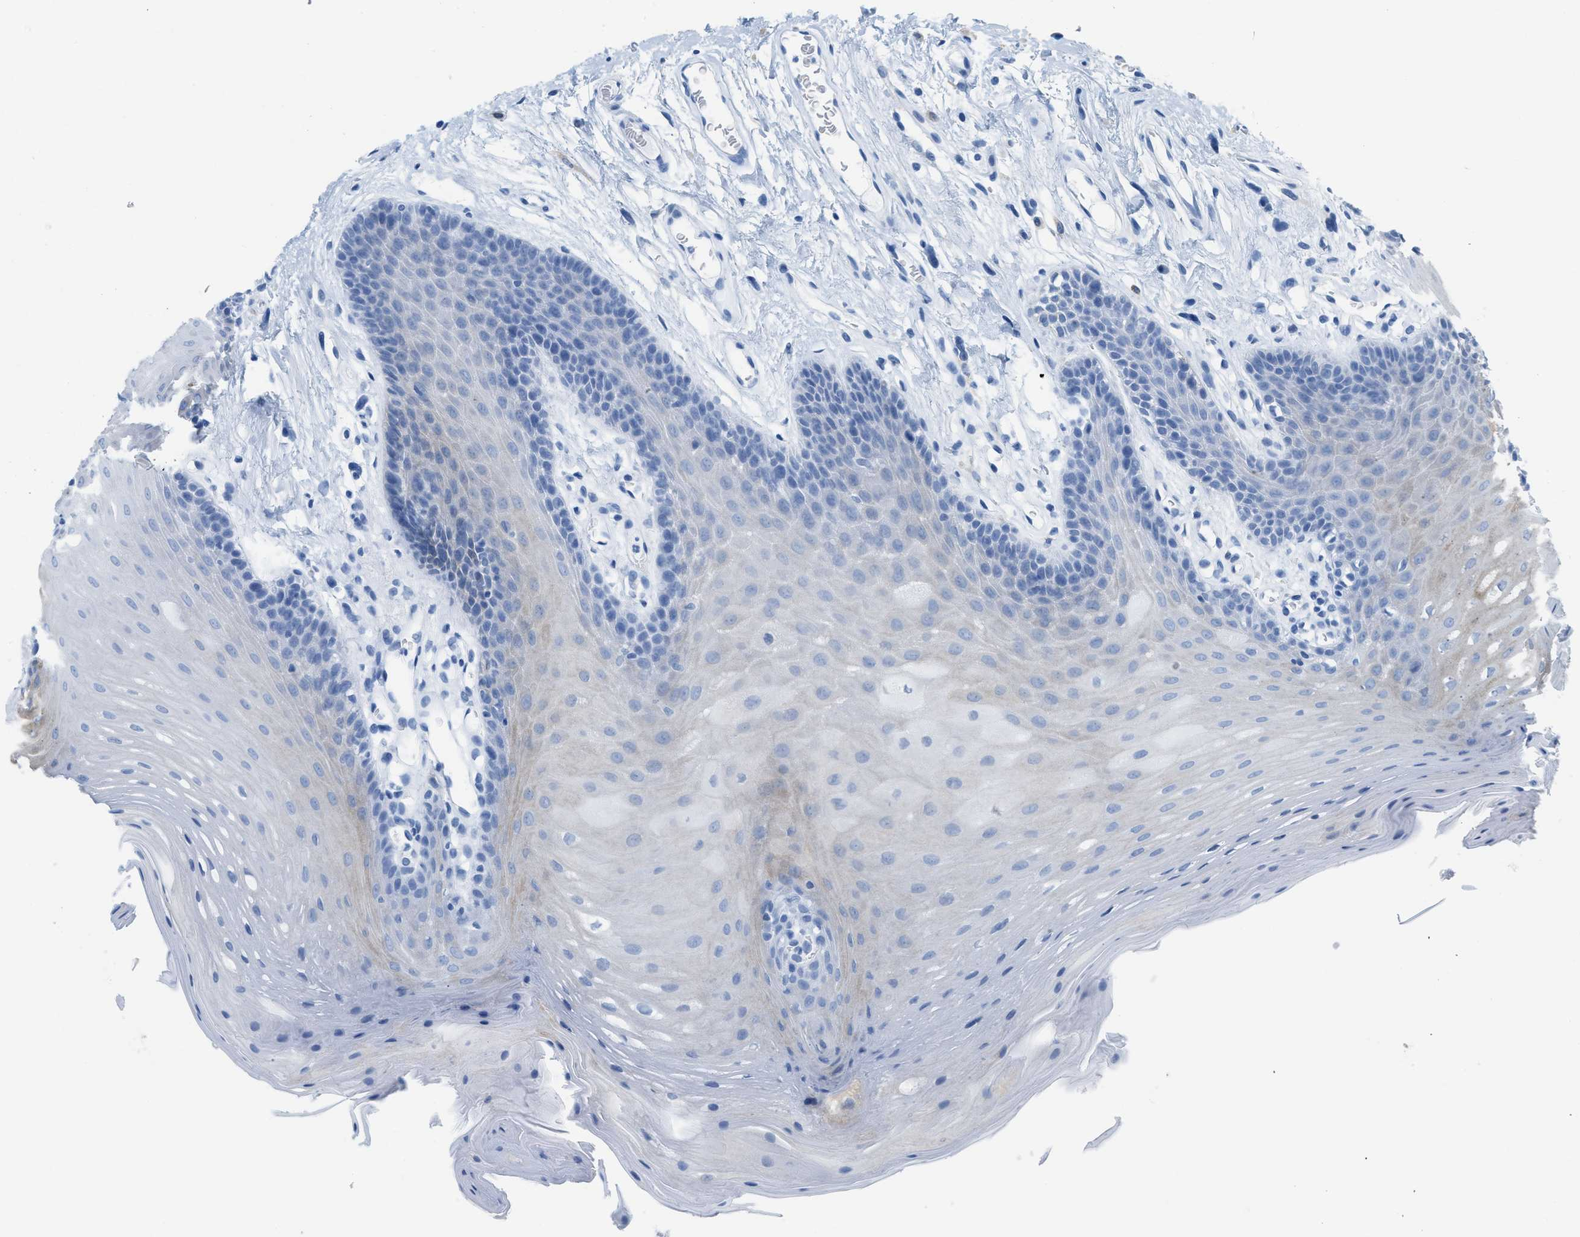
{"staining": {"intensity": "weak", "quantity": "<25%", "location": "cytoplasmic/membranous"}, "tissue": "oral mucosa", "cell_type": "Squamous epithelial cells", "image_type": "normal", "snomed": [{"axis": "morphology", "description": "Normal tissue, NOS"}, {"axis": "morphology", "description": "Squamous cell carcinoma, NOS"}, {"axis": "topography", "description": "Oral tissue"}, {"axis": "topography", "description": "Head-Neck"}], "caption": "The photomicrograph demonstrates no staining of squamous epithelial cells in unremarkable oral mucosa.", "gene": "ASGR1", "patient": {"sex": "male", "age": 71}}